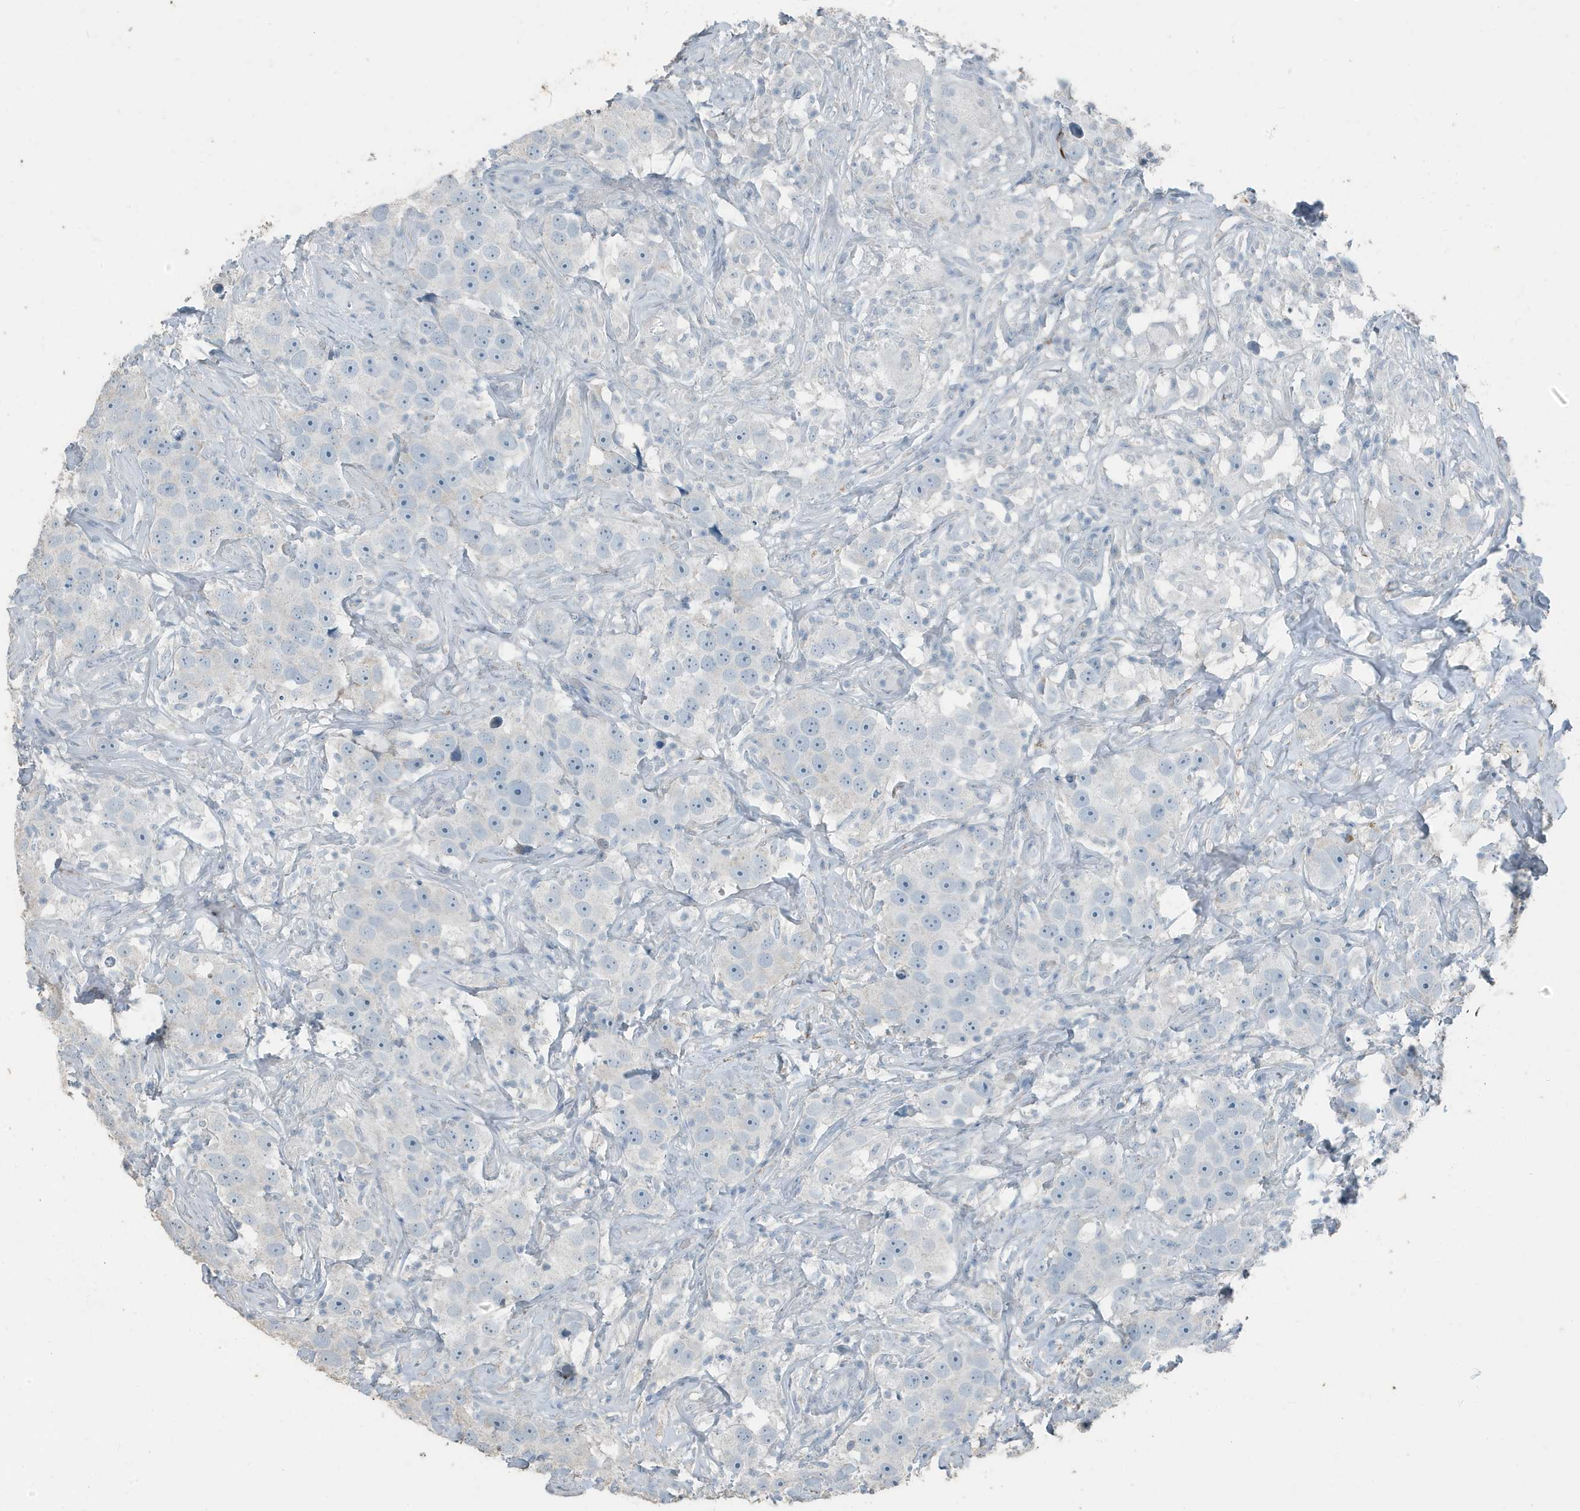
{"staining": {"intensity": "negative", "quantity": "none", "location": "none"}, "tissue": "testis cancer", "cell_type": "Tumor cells", "image_type": "cancer", "snomed": [{"axis": "morphology", "description": "Seminoma, NOS"}, {"axis": "topography", "description": "Testis"}], "caption": "DAB immunohistochemical staining of human testis cancer exhibits no significant staining in tumor cells.", "gene": "FAM162A", "patient": {"sex": "male", "age": 49}}